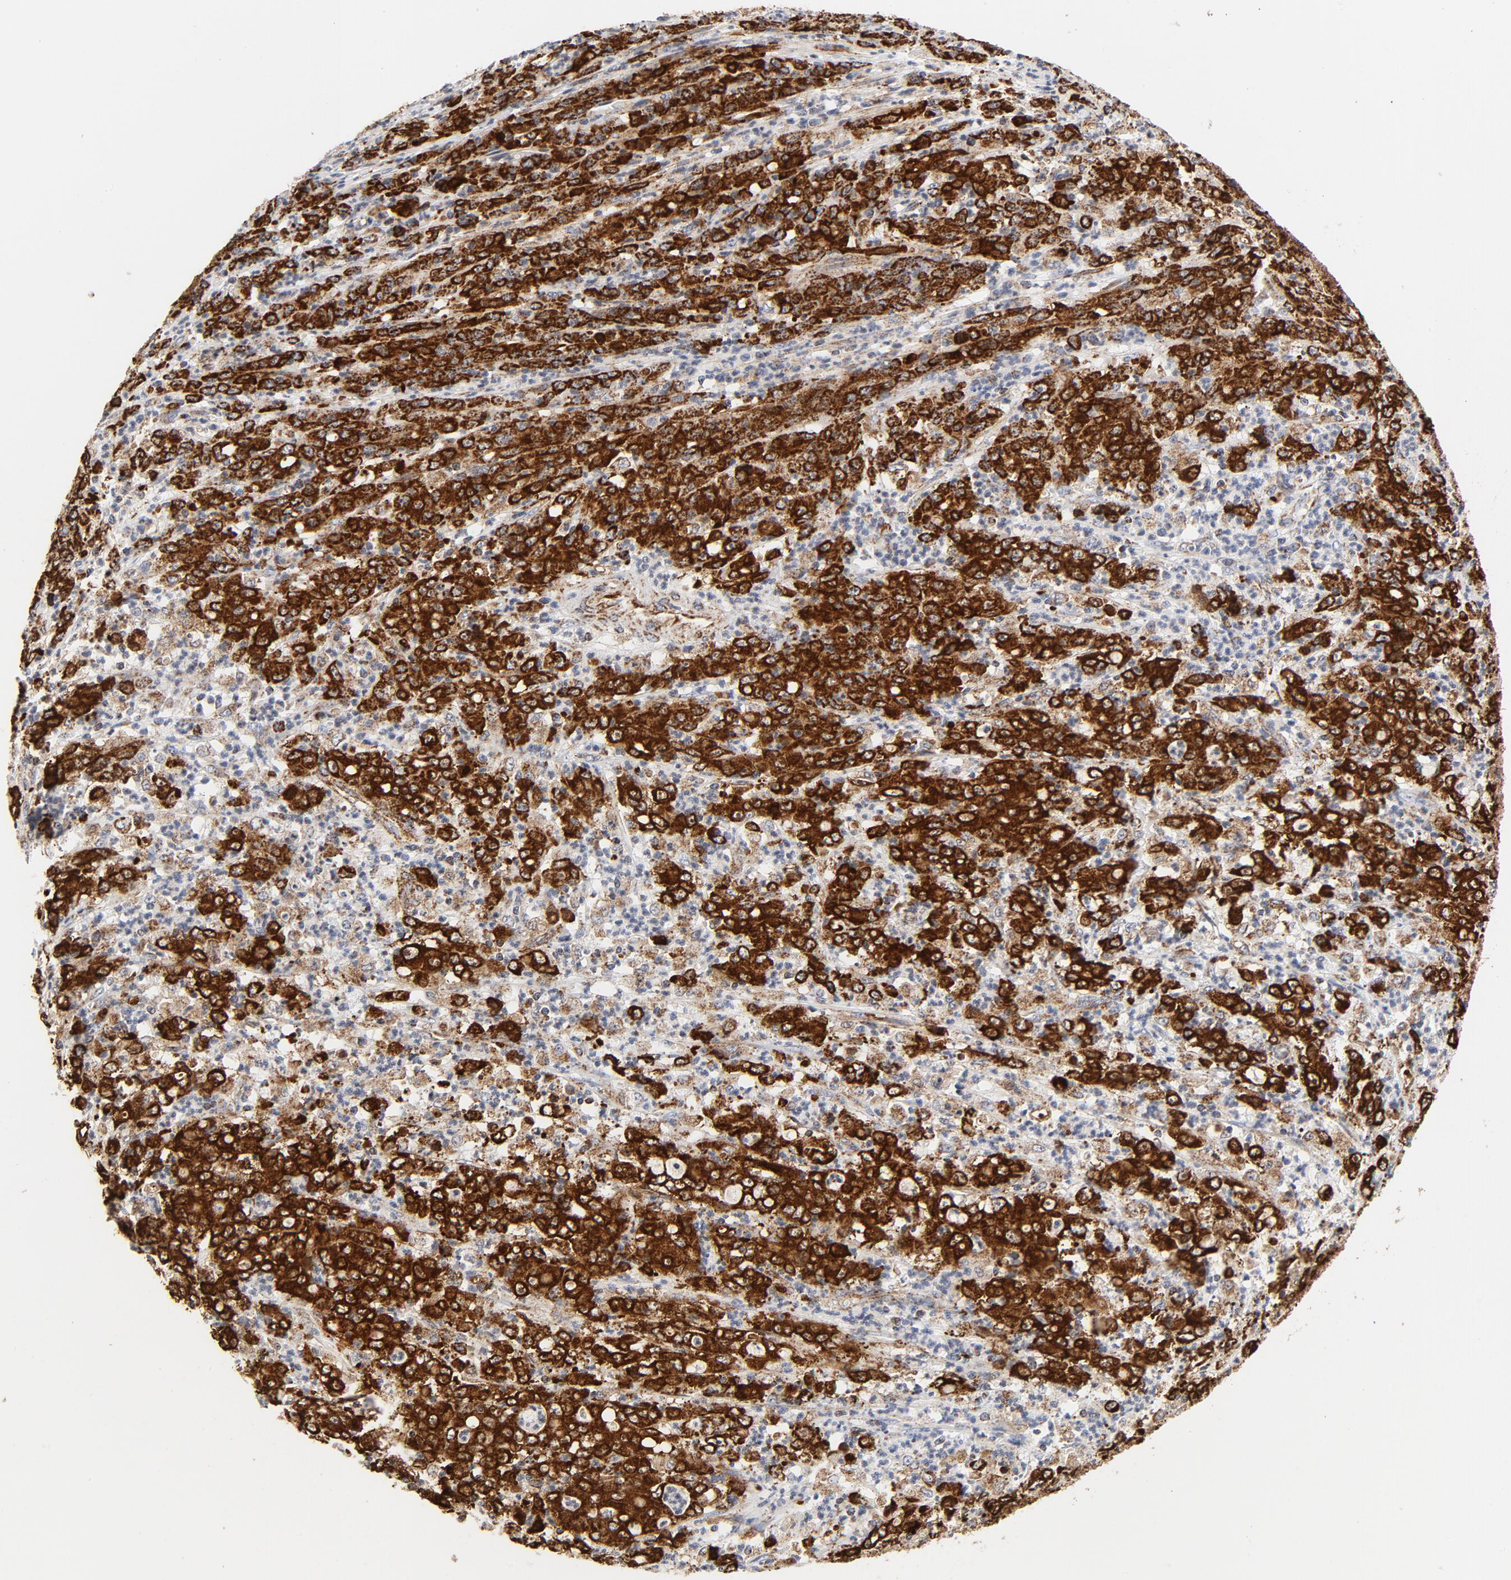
{"staining": {"intensity": "strong", "quantity": ">75%", "location": "cytoplasmic/membranous"}, "tissue": "stomach cancer", "cell_type": "Tumor cells", "image_type": "cancer", "snomed": [{"axis": "morphology", "description": "Adenocarcinoma, NOS"}, {"axis": "topography", "description": "Stomach, lower"}], "caption": "The image displays staining of stomach adenocarcinoma, revealing strong cytoplasmic/membranous protein staining (brown color) within tumor cells.", "gene": "CYCS", "patient": {"sex": "female", "age": 71}}